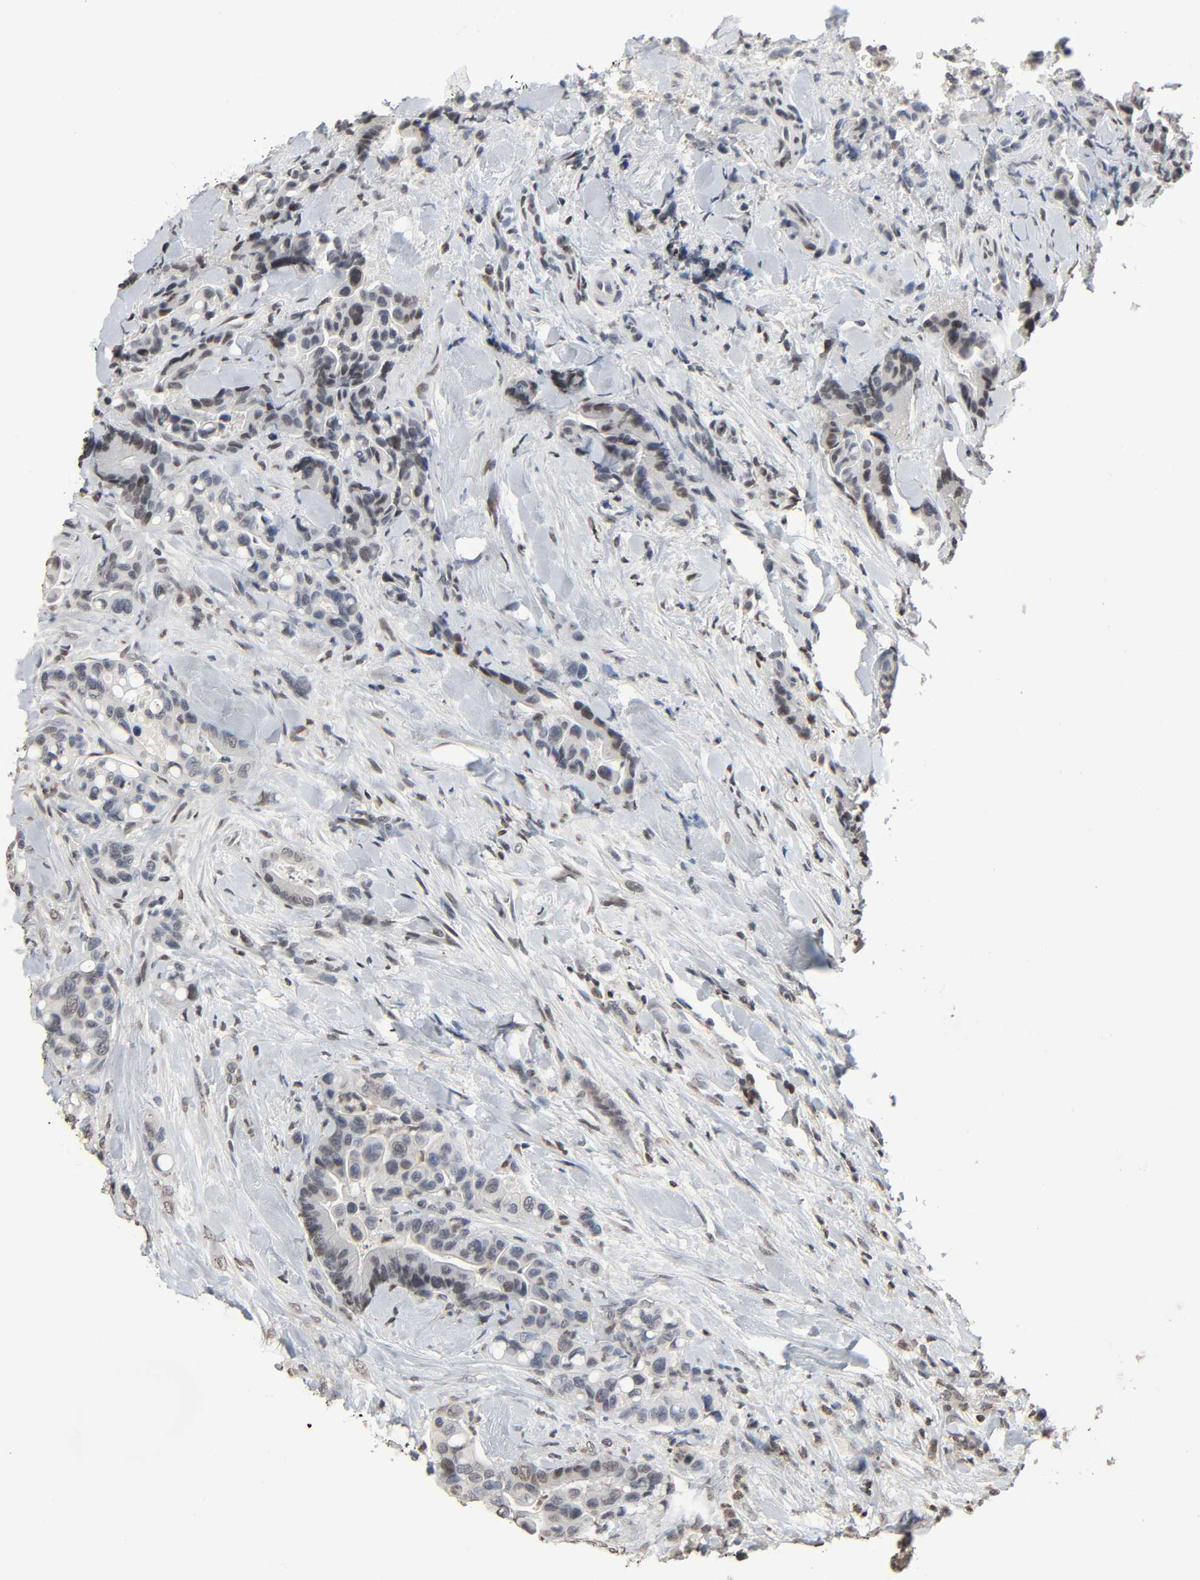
{"staining": {"intensity": "weak", "quantity": "25%-75%", "location": "cytoplasmic/membranous"}, "tissue": "colorectal cancer", "cell_type": "Tumor cells", "image_type": "cancer", "snomed": [{"axis": "morphology", "description": "Normal tissue, NOS"}, {"axis": "morphology", "description": "Adenocarcinoma, NOS"}, {"axis": "topography", "description": "Colon"}], "caption": "IHC (DAB) staining of colorectal cancer (adenocarcinoma) reveals weak cytoplasmic/membranous protein positivity in approximately 25%-75% of tumor cells.", "gene": "STK4", "patient": {"sex": "male", "age": 82}}